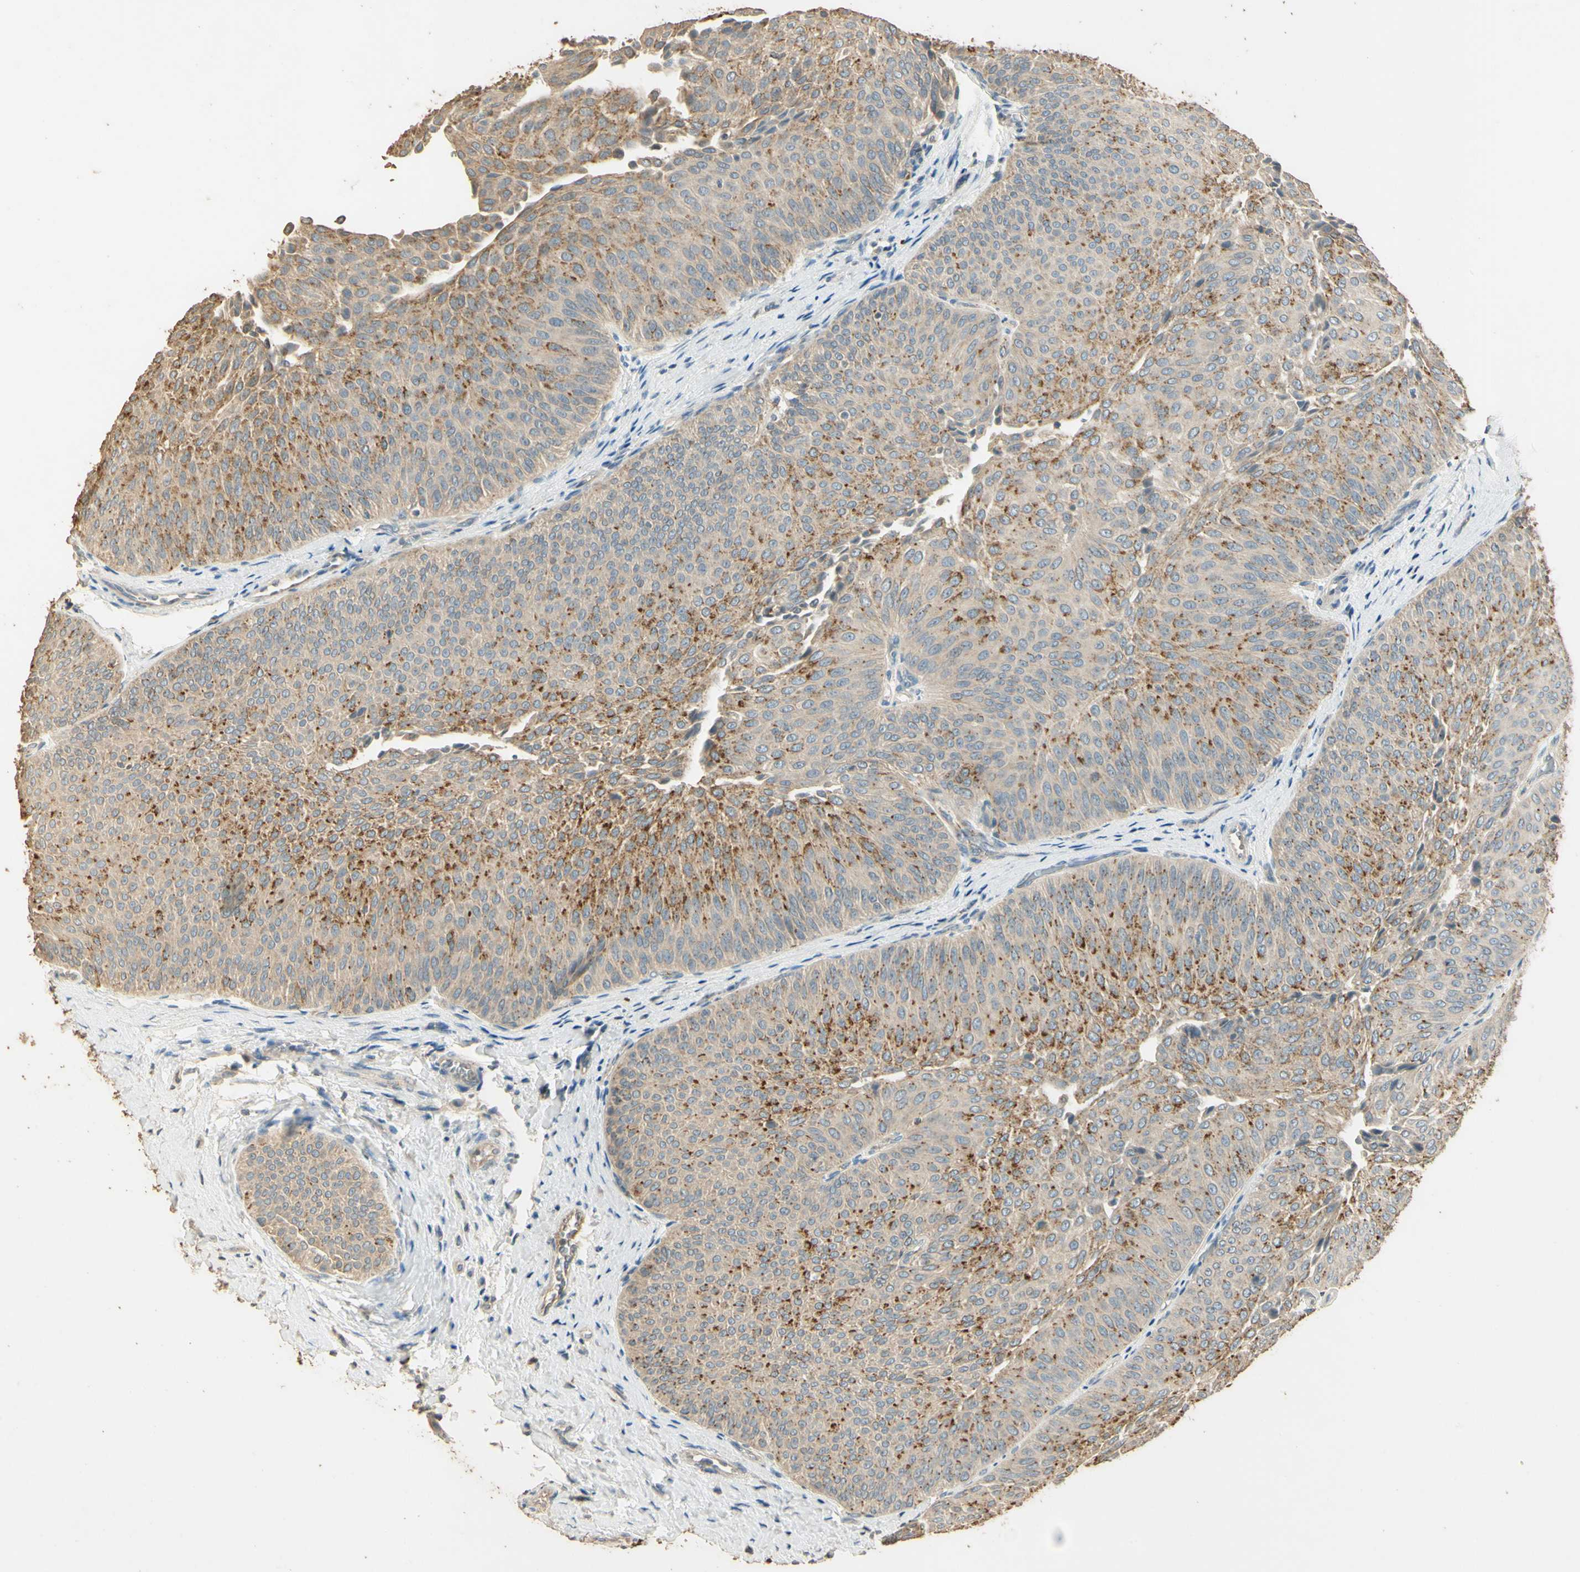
{"staining": {"intensity": "moderate", "quantity": "25%-75%", "location": "cytoplasmic/membranous"}, "tissue": "urothelial cancer", "cell_type": "Tumor cells", "image_type": "cancer", "snomed": [{"axis": "morphology", "description": "Urothelial carcinoma, Low grade"}, {"axis": "topography", "description": "Urinary bladder"}], "caption": "Immunohistochemical staining of urothelial cancer reveals medium levels of moderate cytoplasmic/membranous protein positivity in about 25%-75% of tumor cells.", "gene": "ARHGEF17", "patient": {"sex": "female", "age": 60}}